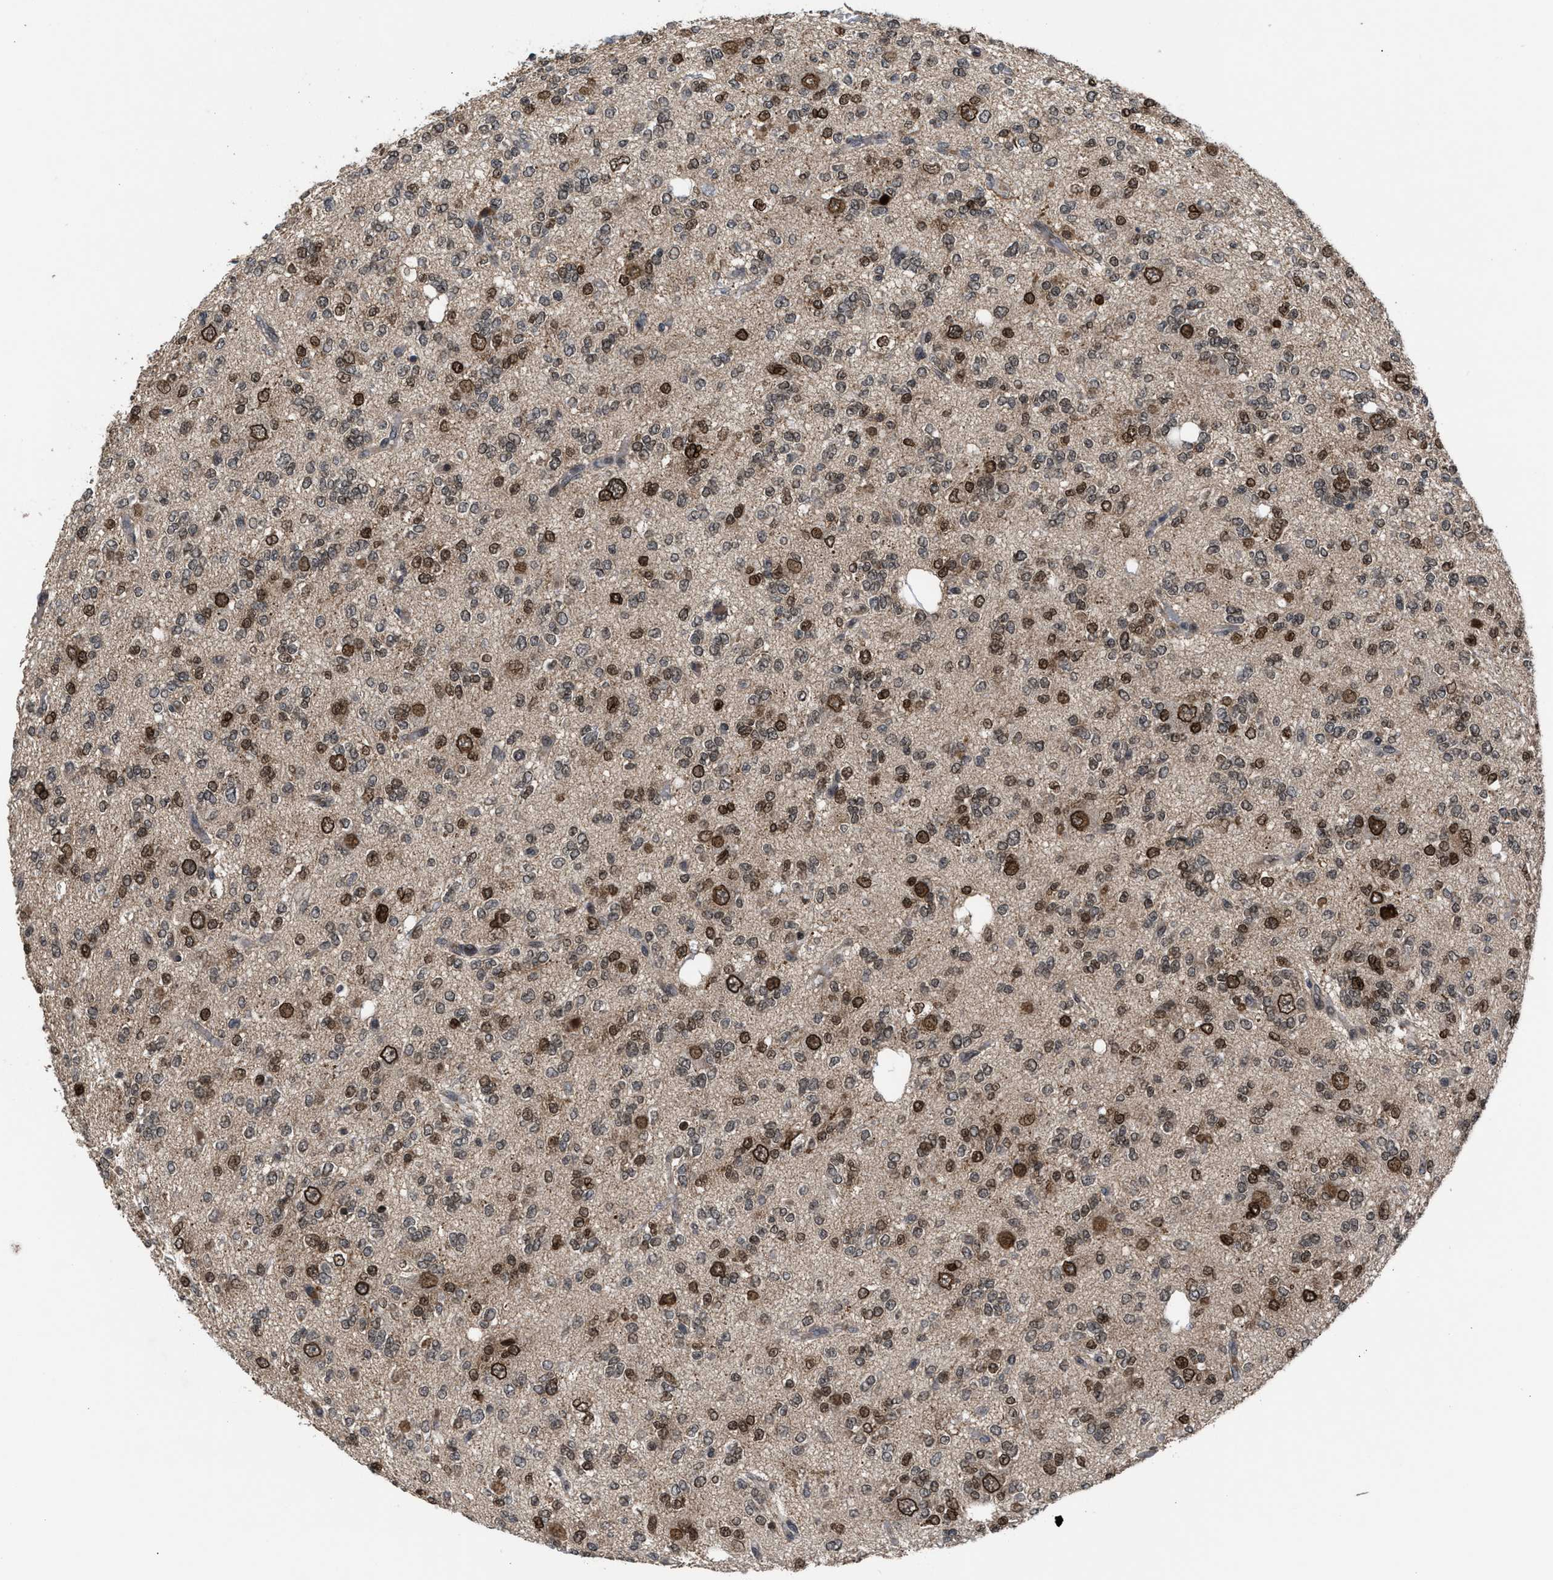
{"staining": {"intensity": "moderate", "quantity": ">75%", "location": "nuclear"}, "tissue": "glioma", "cell_type": "Tumor cells", "image_type": "cancer", "snomed": [{"axis": "morphology", "description": "Glioma, malignant, Low grade"}, {"axis": "topography", "description": "Brain"}], "caption": "A medium amount of moderate nuclear staining is identified in about >75% of tumor cells in malignant glioma (low-grade) tissue. (Stains: DAB in brown, nuclei in blue, Microscopy: brightfield microscopy at high magnification).", "gene": "C9orf78", "patient": {"sex": "male", "age": 38}}